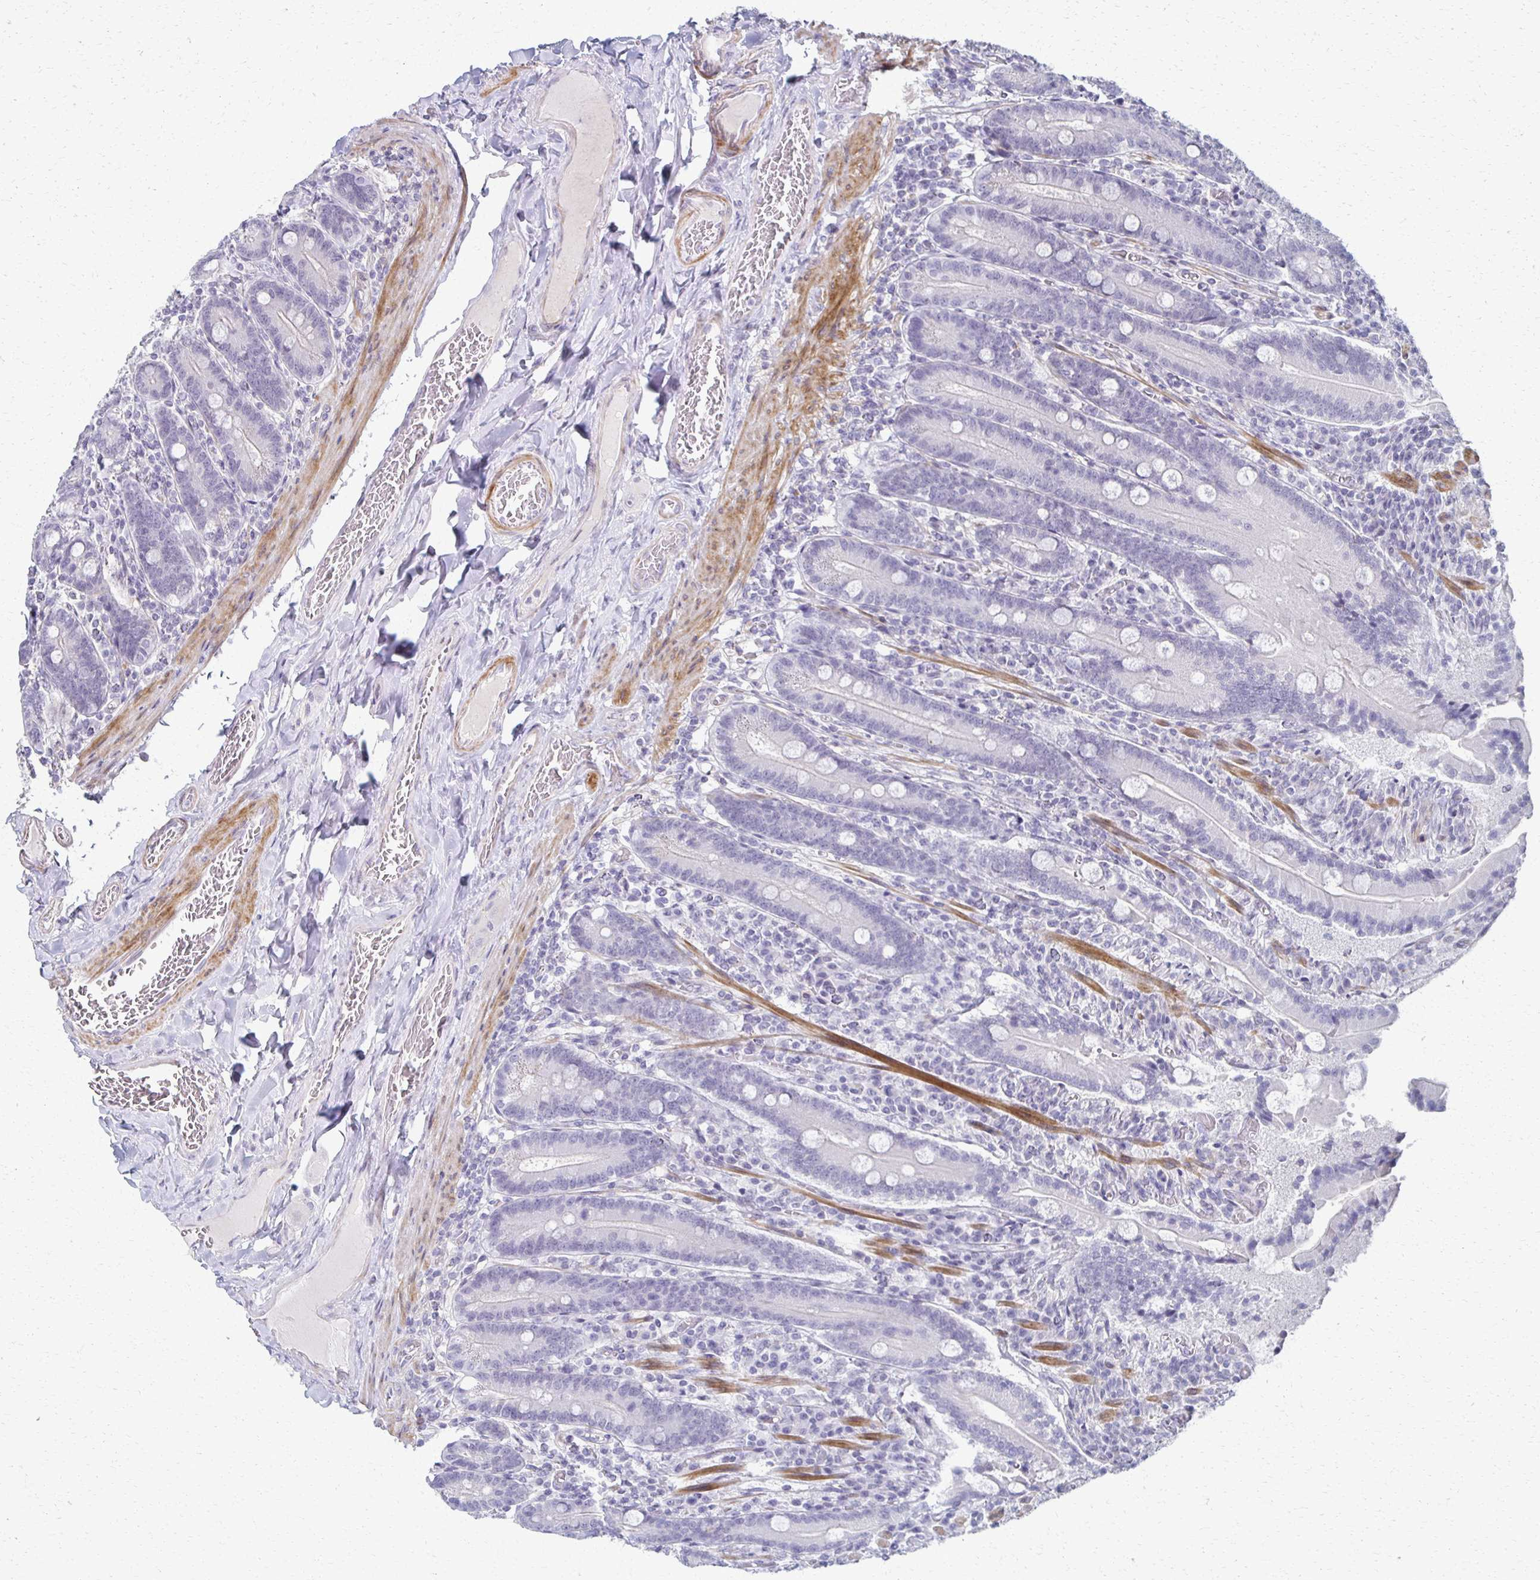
{"staining": {"intensity": "negative", "quantity": "none", "location": "none"}, "tissue": "duodenum", "cell_type": "Glandular cells", "image_type": "normal", "snomed": [{"axis": "morphology", "description": "Normal tissue, NOS"}, {"axis": "topography", "description": "Duodenum"}], "caption": "Photomicrograph shows no protein staining in glandular cells of benign duodenum.", "gene": "FOXO4", "patient": {"sex": "female", "age": 62}}